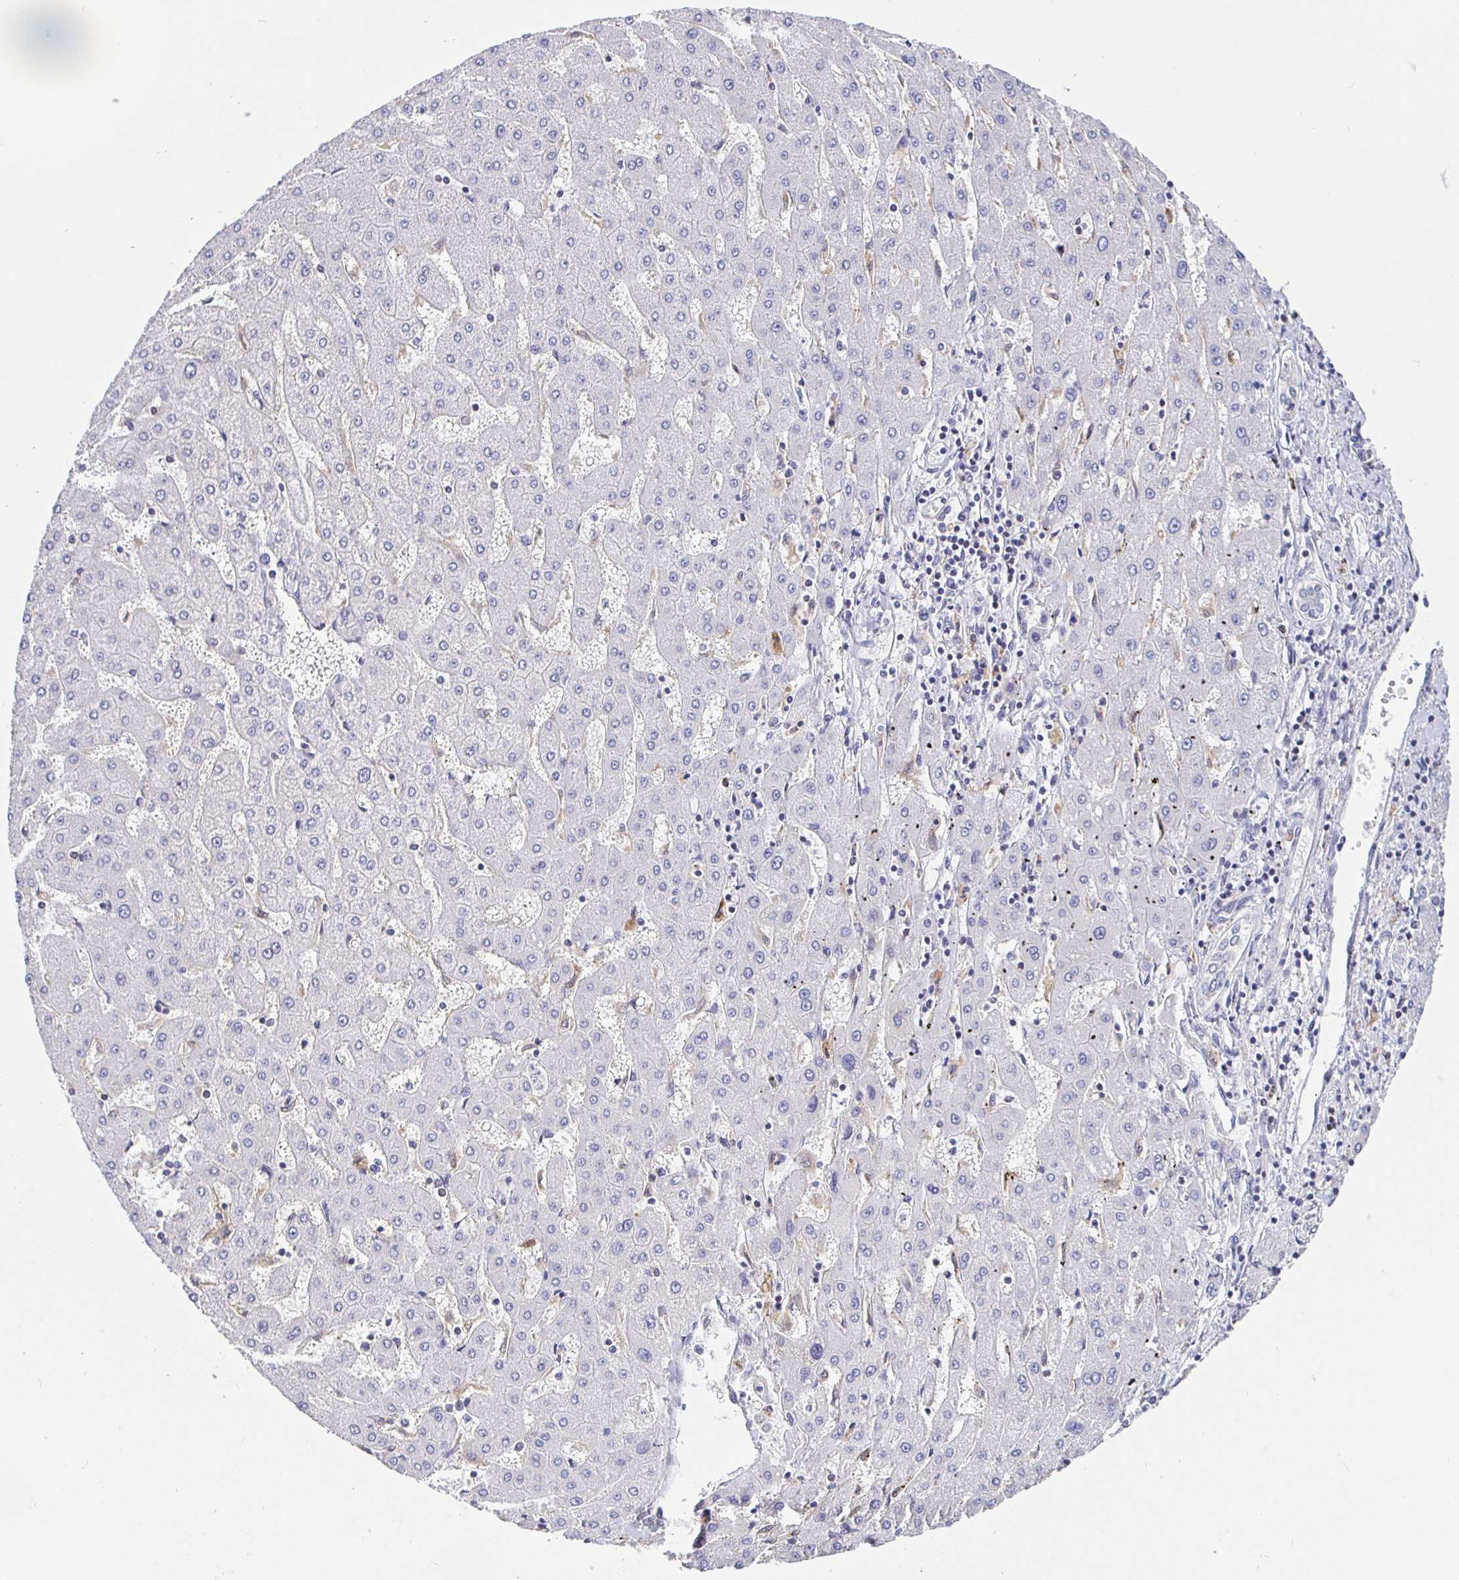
{"staining": {"intensity": "negative", "quantity": "none", "location": "none"}, "tissue": "liver cancer", "cell_type": "Tumor cells", "image_type": "cancer", "snomed": [{"axis": "morphology", "description": "Carcinoma, Hepatocellular, NOS"}, {"axis": "topography", "description": "Liver"}], "caption": "This is an immunohistochemistry (IHC) micrograph of human hepatocellular carcinoma (liver). There is no expression in tumor cells.", "gene": "SATB1", "patient": {"sex": "male", "age": 72}}